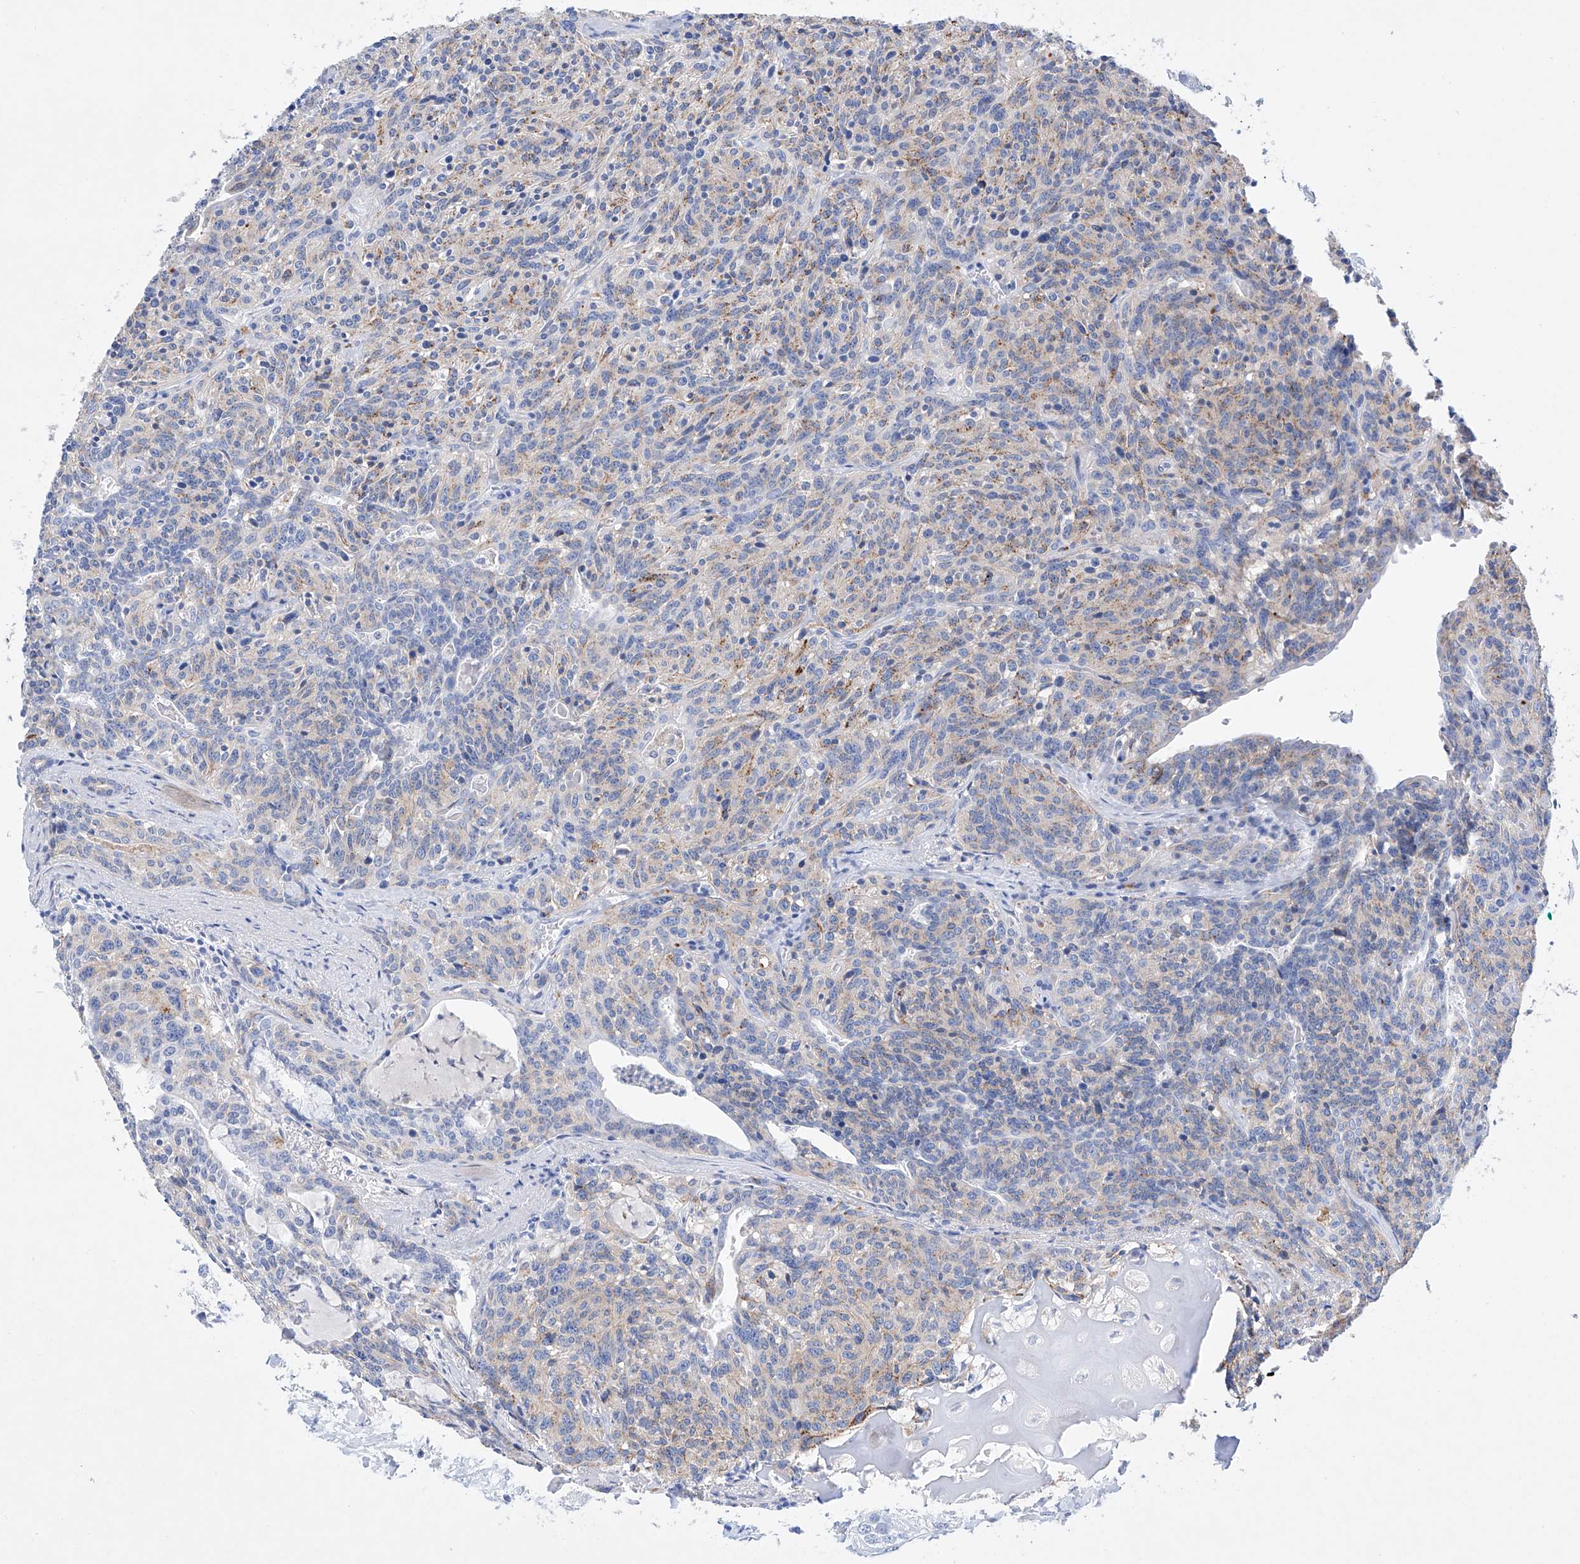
{"staining": {"intensity": "weak", "quantity": "<25%", "location": "cytoplasmic/membranous"}, "tissue": "carcinoid", "cell_type": "Tumor cells", "image_type": "cancer", "snomed": [{"axis": "morphology", "description": "Carcinoid, malignant, NOS"}, {"axis": "topography", "description": "Lung"}], "caption": "Histopathology image shows no protein positivity in tumor cells of carcinoid (malignant) tissue. (Brightfield microscopy of DAB (3,3'-diaminobenzidine) immunohistochemistry at high magnification).", "gene": "LURAP1", "patient": {"sex": "female", "age": 46}}